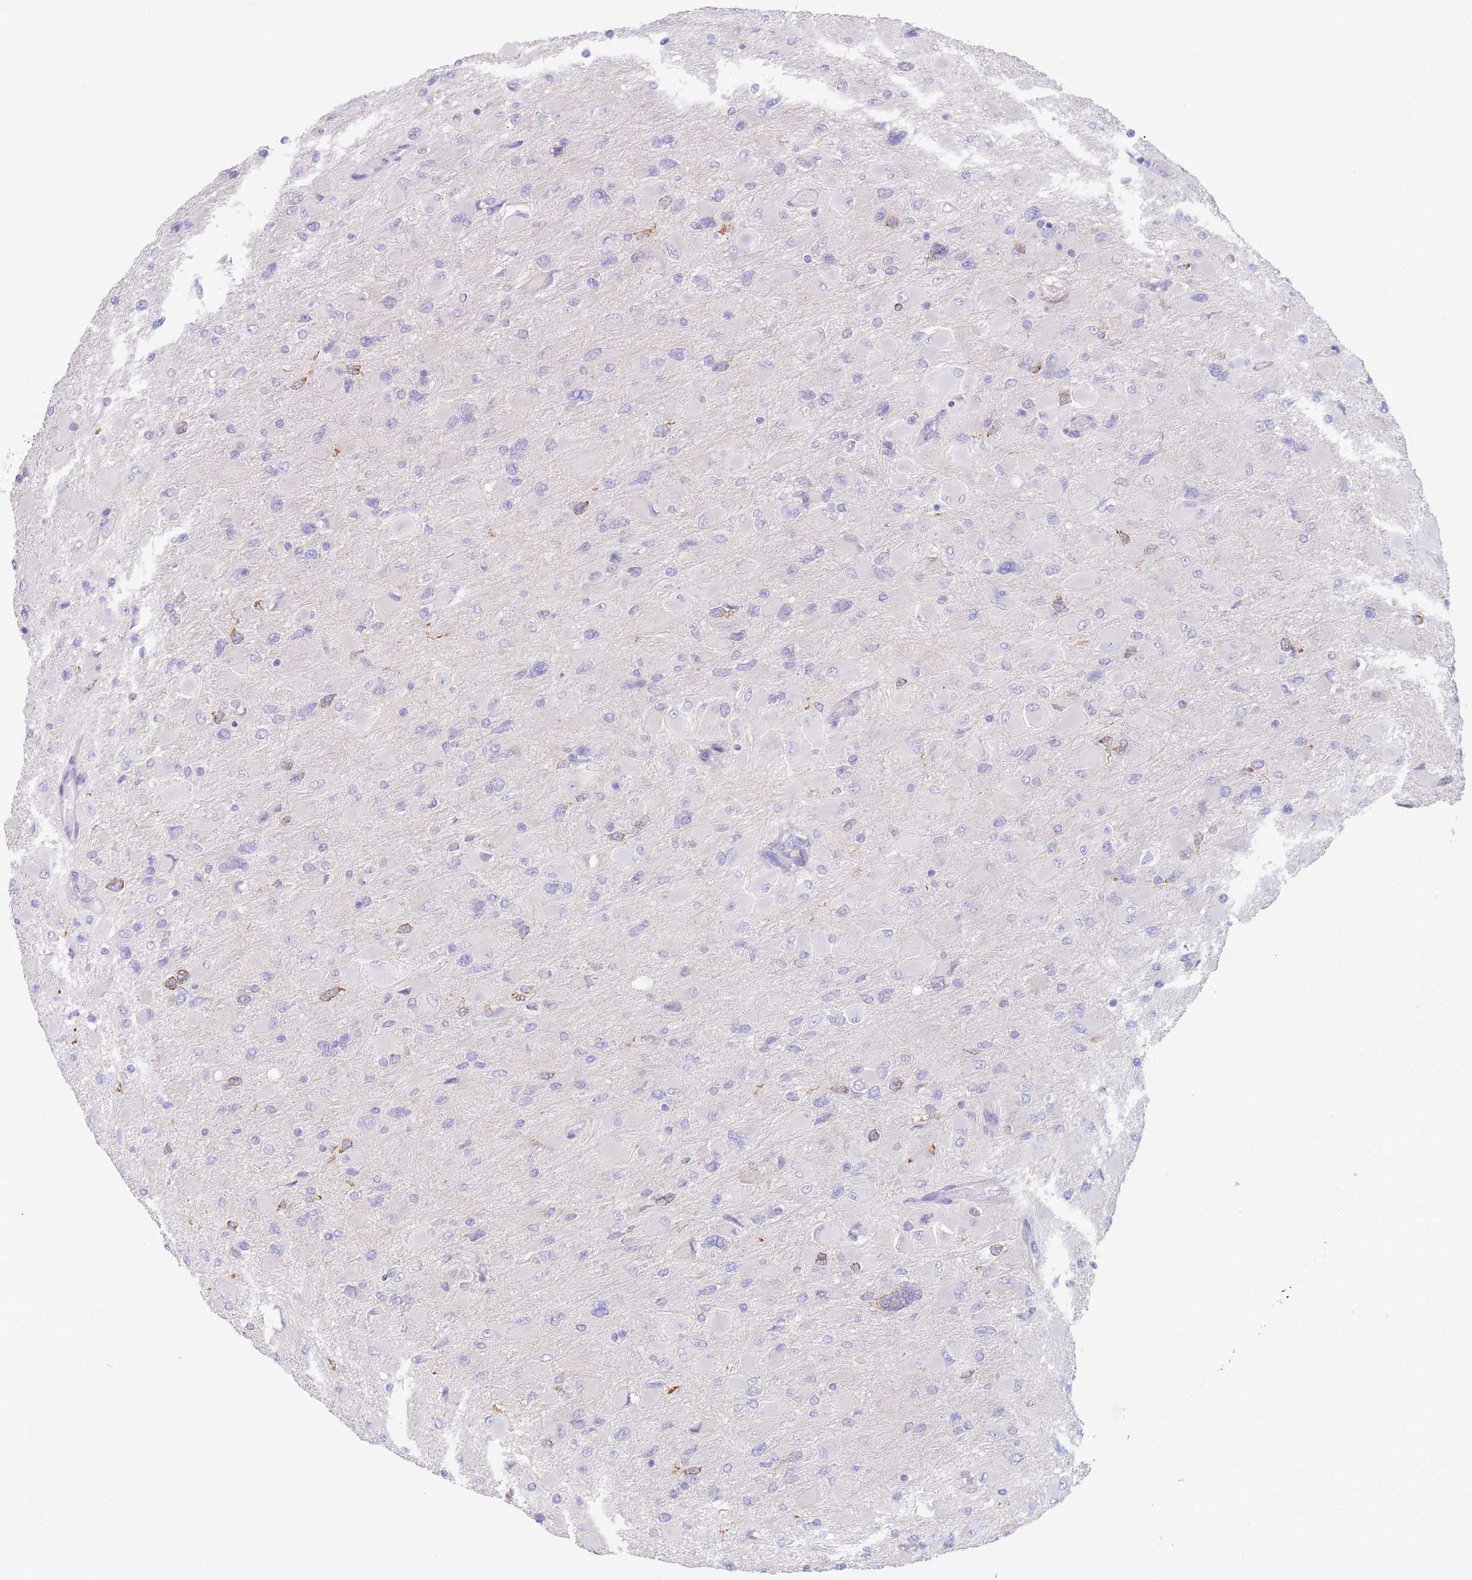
{"staining": {"intensity": "negative", "quantity": "none", "location": "none"}, "tissue": "glioma", "cell_type": "Tumor cells", "image_type": "cancer", "snomed": [{"axis": "morphology", "description": "Glioma, malignant, High grade"}, {"axis": "topography", "description": "Cerebral cortex"}], "caption": "Human malignant glioma (high-grade) stained for a protein using immunohistochemistry (IHC) exhibits no staining in tumor cells.", "gene": "CCDC149", "patient": {"sex": "female", "age": 36}}